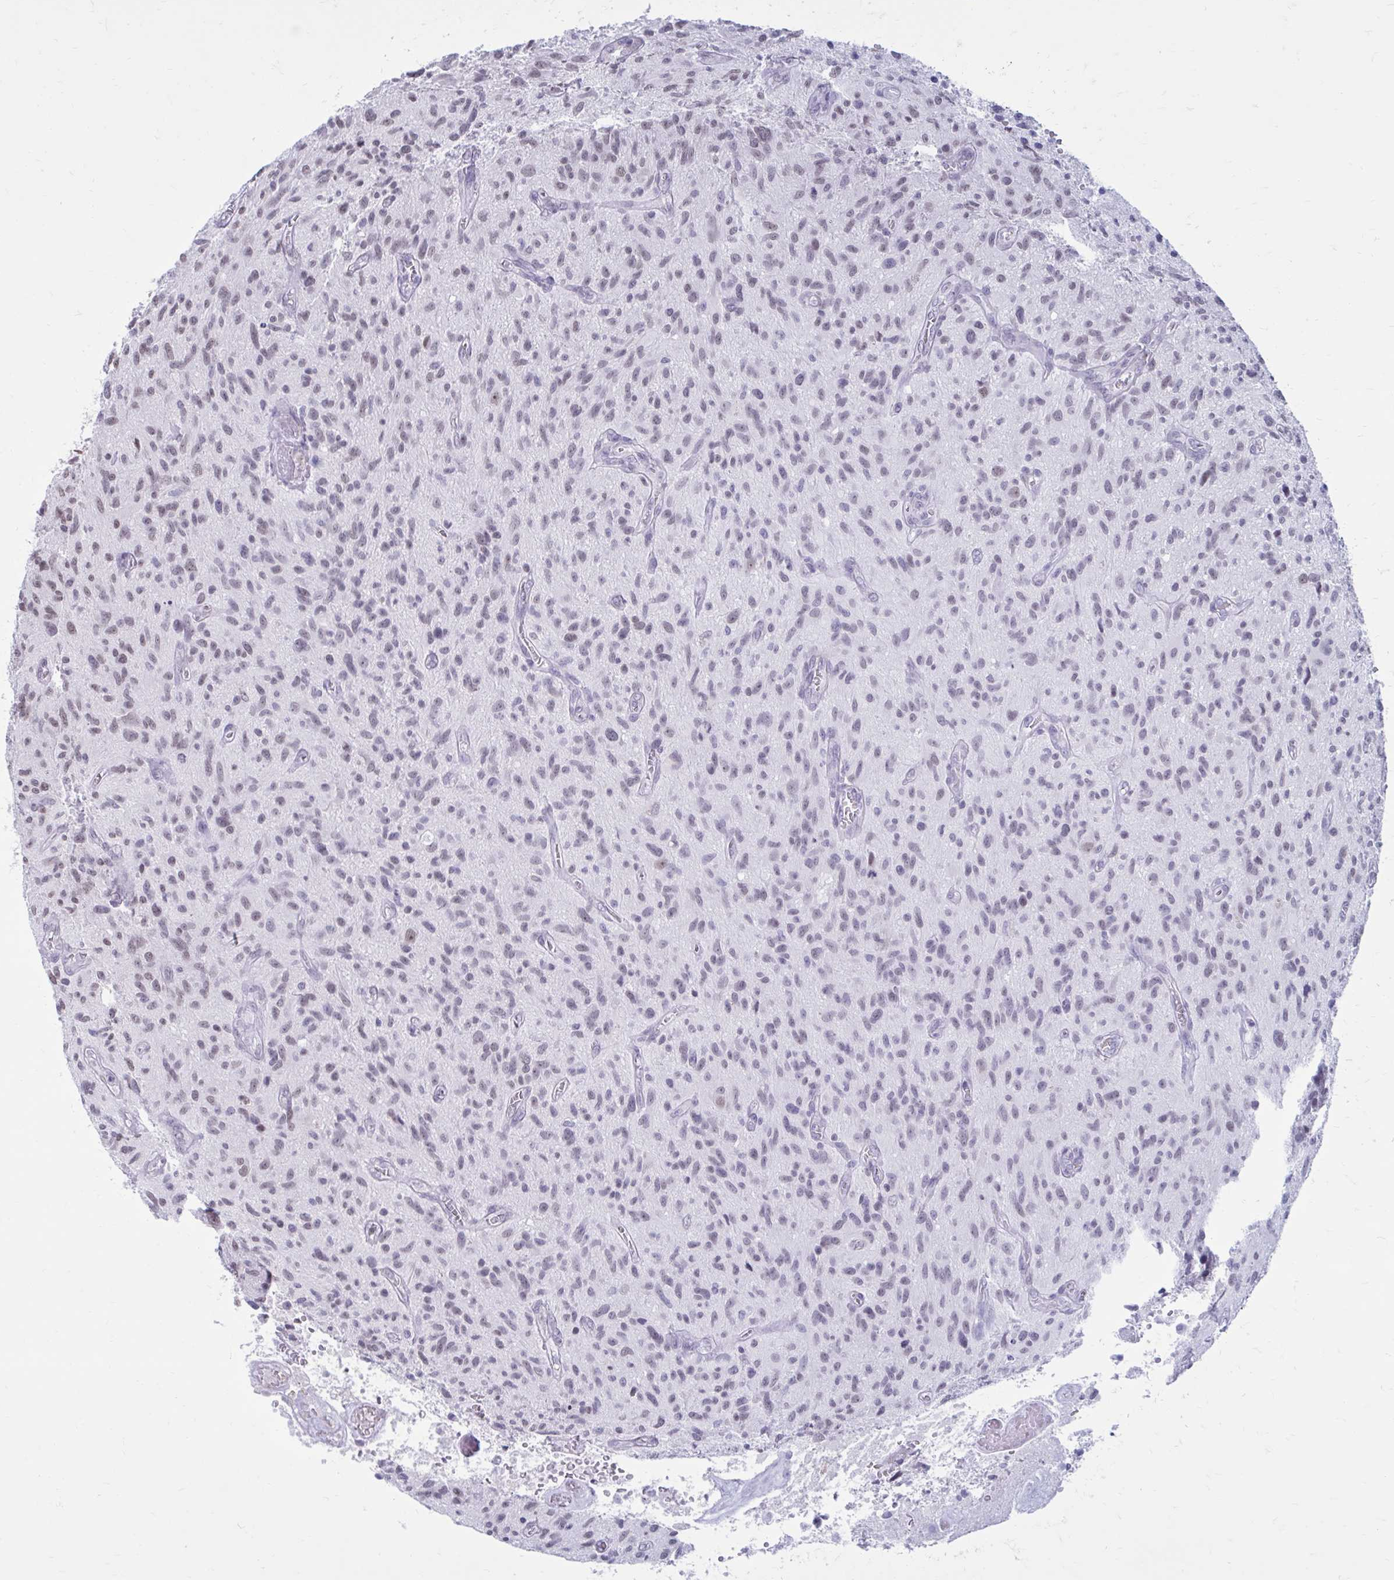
{"staining": {"intensity": "weak", "quantity": "<25%", "location": "nuclear"}, "tissue": "glioma", "cell_type": "Tumor cells", "image_type": "cancer", "snomed": [{"axis": "morphology", "description": "Glioma, malignant, High grade"}, {"axis": "topography", "description": "Brain"}], "caption": "Immunohistochemistry (IHC) image of human malignant high-grade glioma stained for a protein (brown), which exhibits no positivity in tumor cells.", "gene": "PROSER1", "patient": {"sex": "male", "age": 75}}